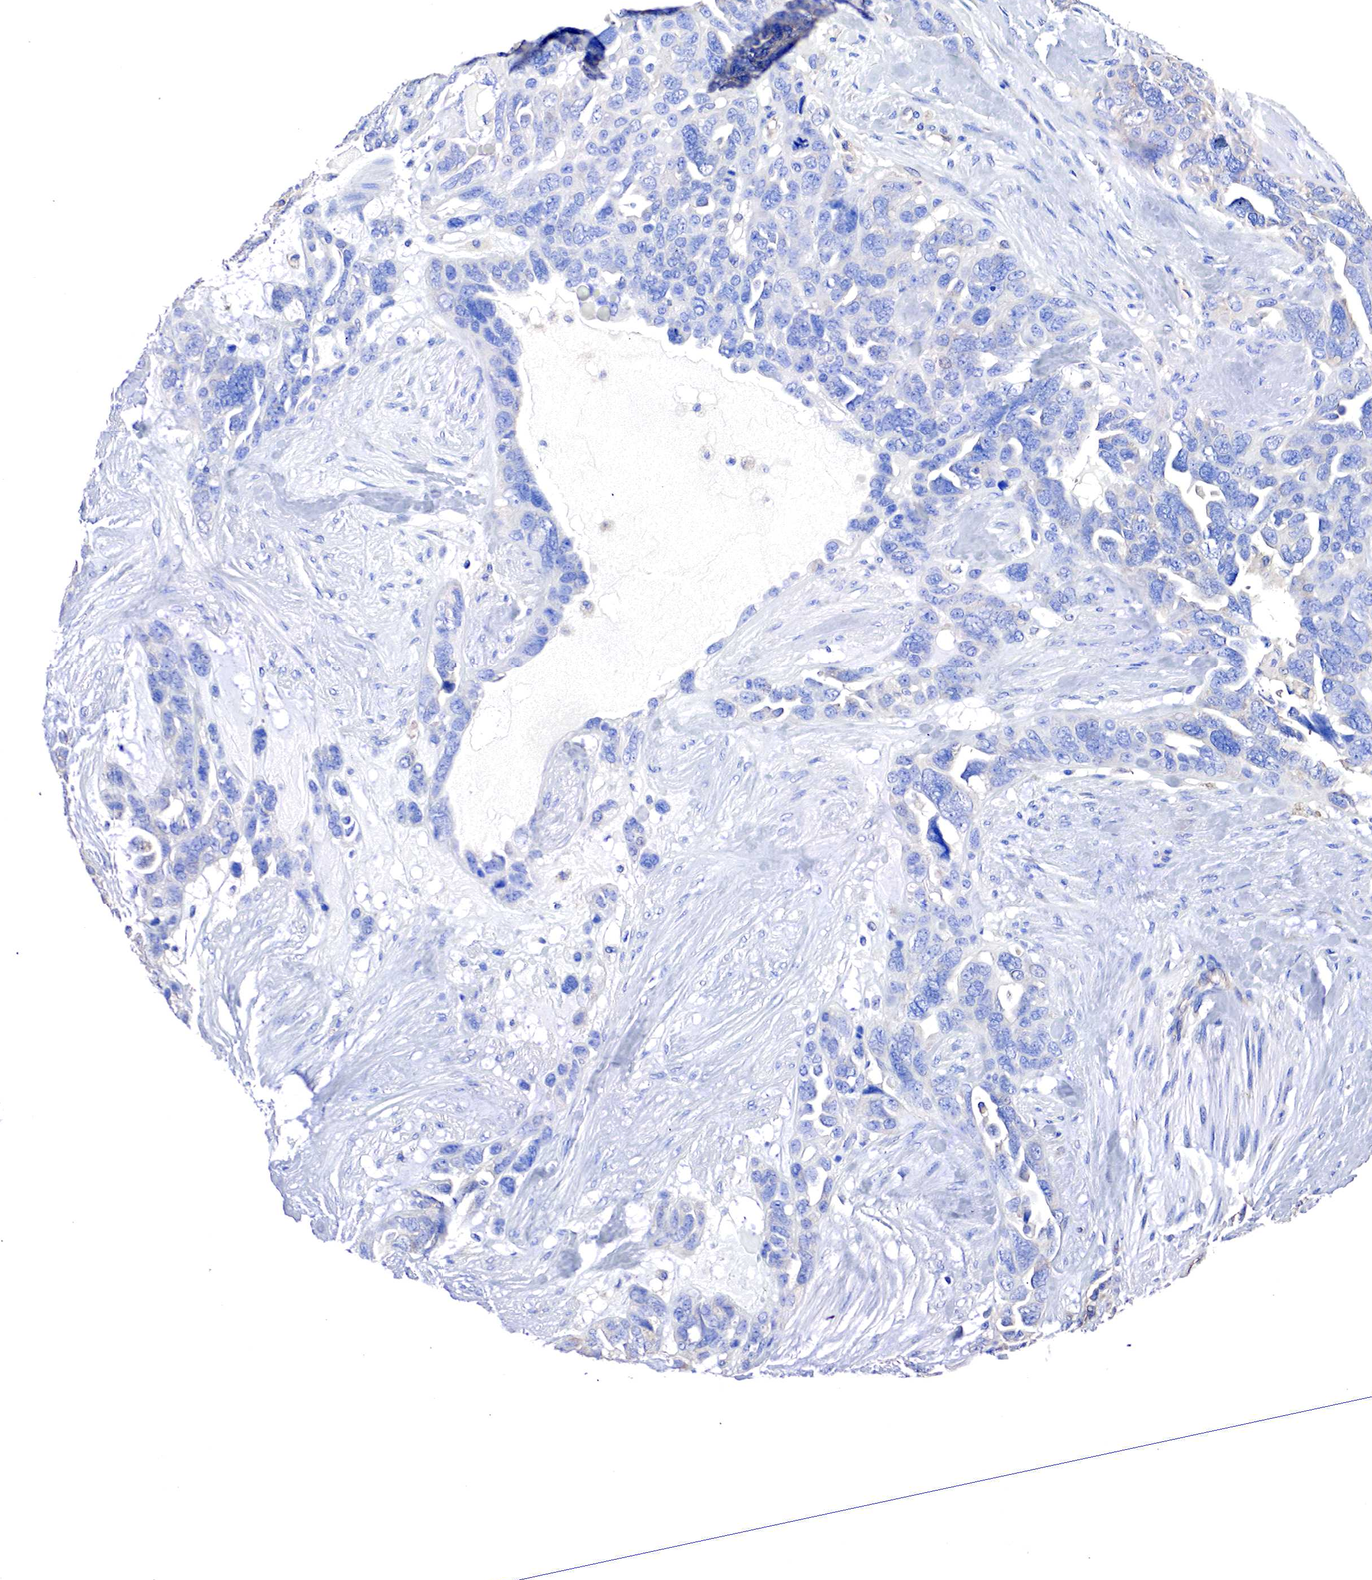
{"staining": {"intensity": "negative", "quantity": "none", "location": "none"}, "tissue": "ovarian cancer", "cell_type": "Tumor cells", "image_type": "cancer", "snomed": [{"axis": "morphology", "description": "Cystadenocarcinoma, serous, NOS"}, {"axis": "topography", "description": "Ovary"}], "caption": "Tumor cells show no significant protein positivity in serous cystadenocarcinoma (ovarian).", "gene": "RDX", "patient": {"sex": "female", "age": 63}}